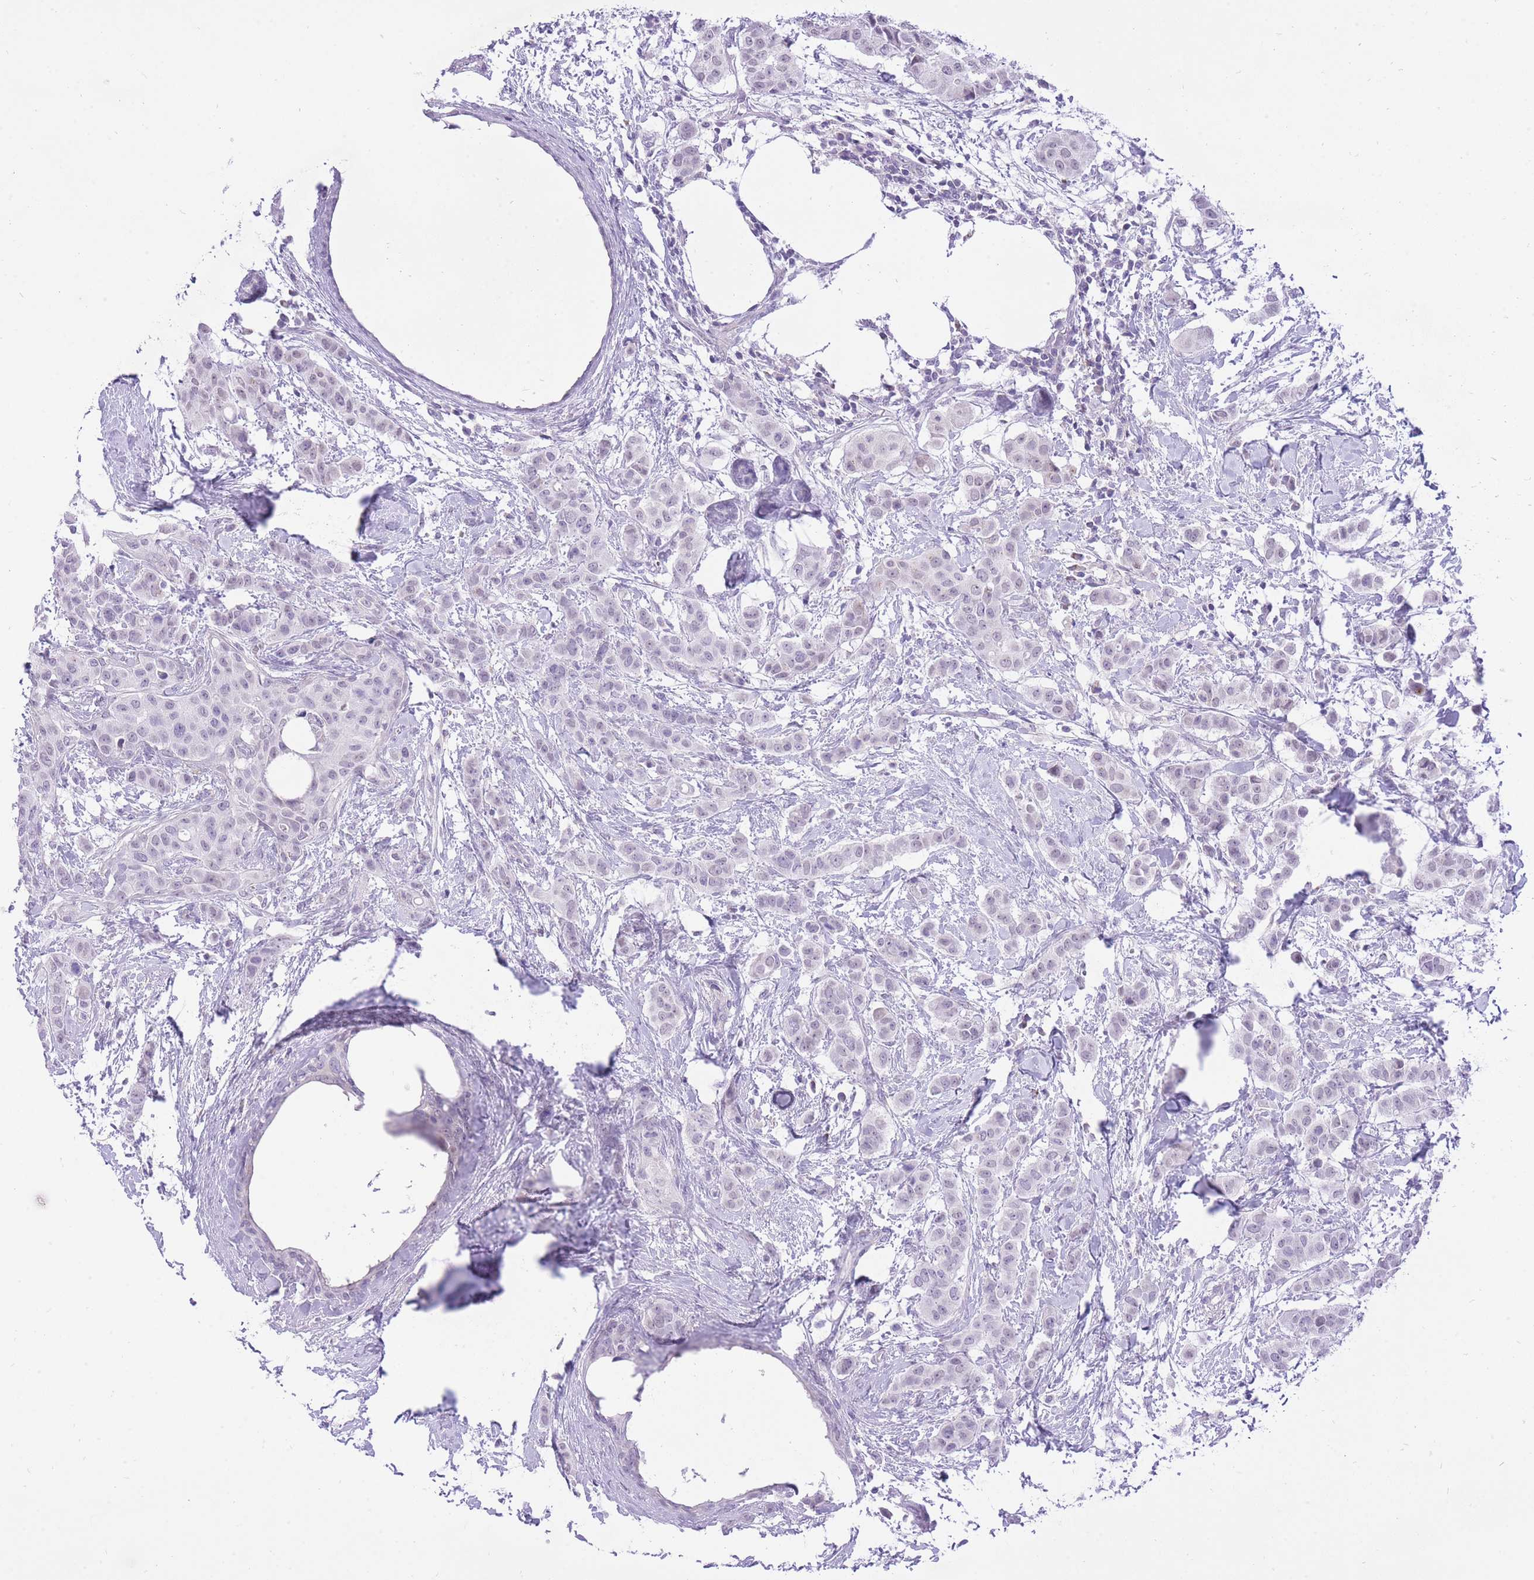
{"staining": {"intensity": "negative", "quantity": "none", "location": "none"}, "tissue": "breast cancer", "cell_type": "Tumor cells", "image_type": "cancer", "snomed": [{"axis": "morphology", "description": "Duct carcinoma"}, {"axis": "topography", "description": "Breast"}], "caption": "Immunohistochemistry of human breast cancer shows no expression in tumor cells. (Brightfield microscopy of DAB (3,3'-diaminobenzidine) immunohistochemistry (IHC) at high magnification).", "gene": "DENND2D", "patient": {"sex": "female", "age": 40}}